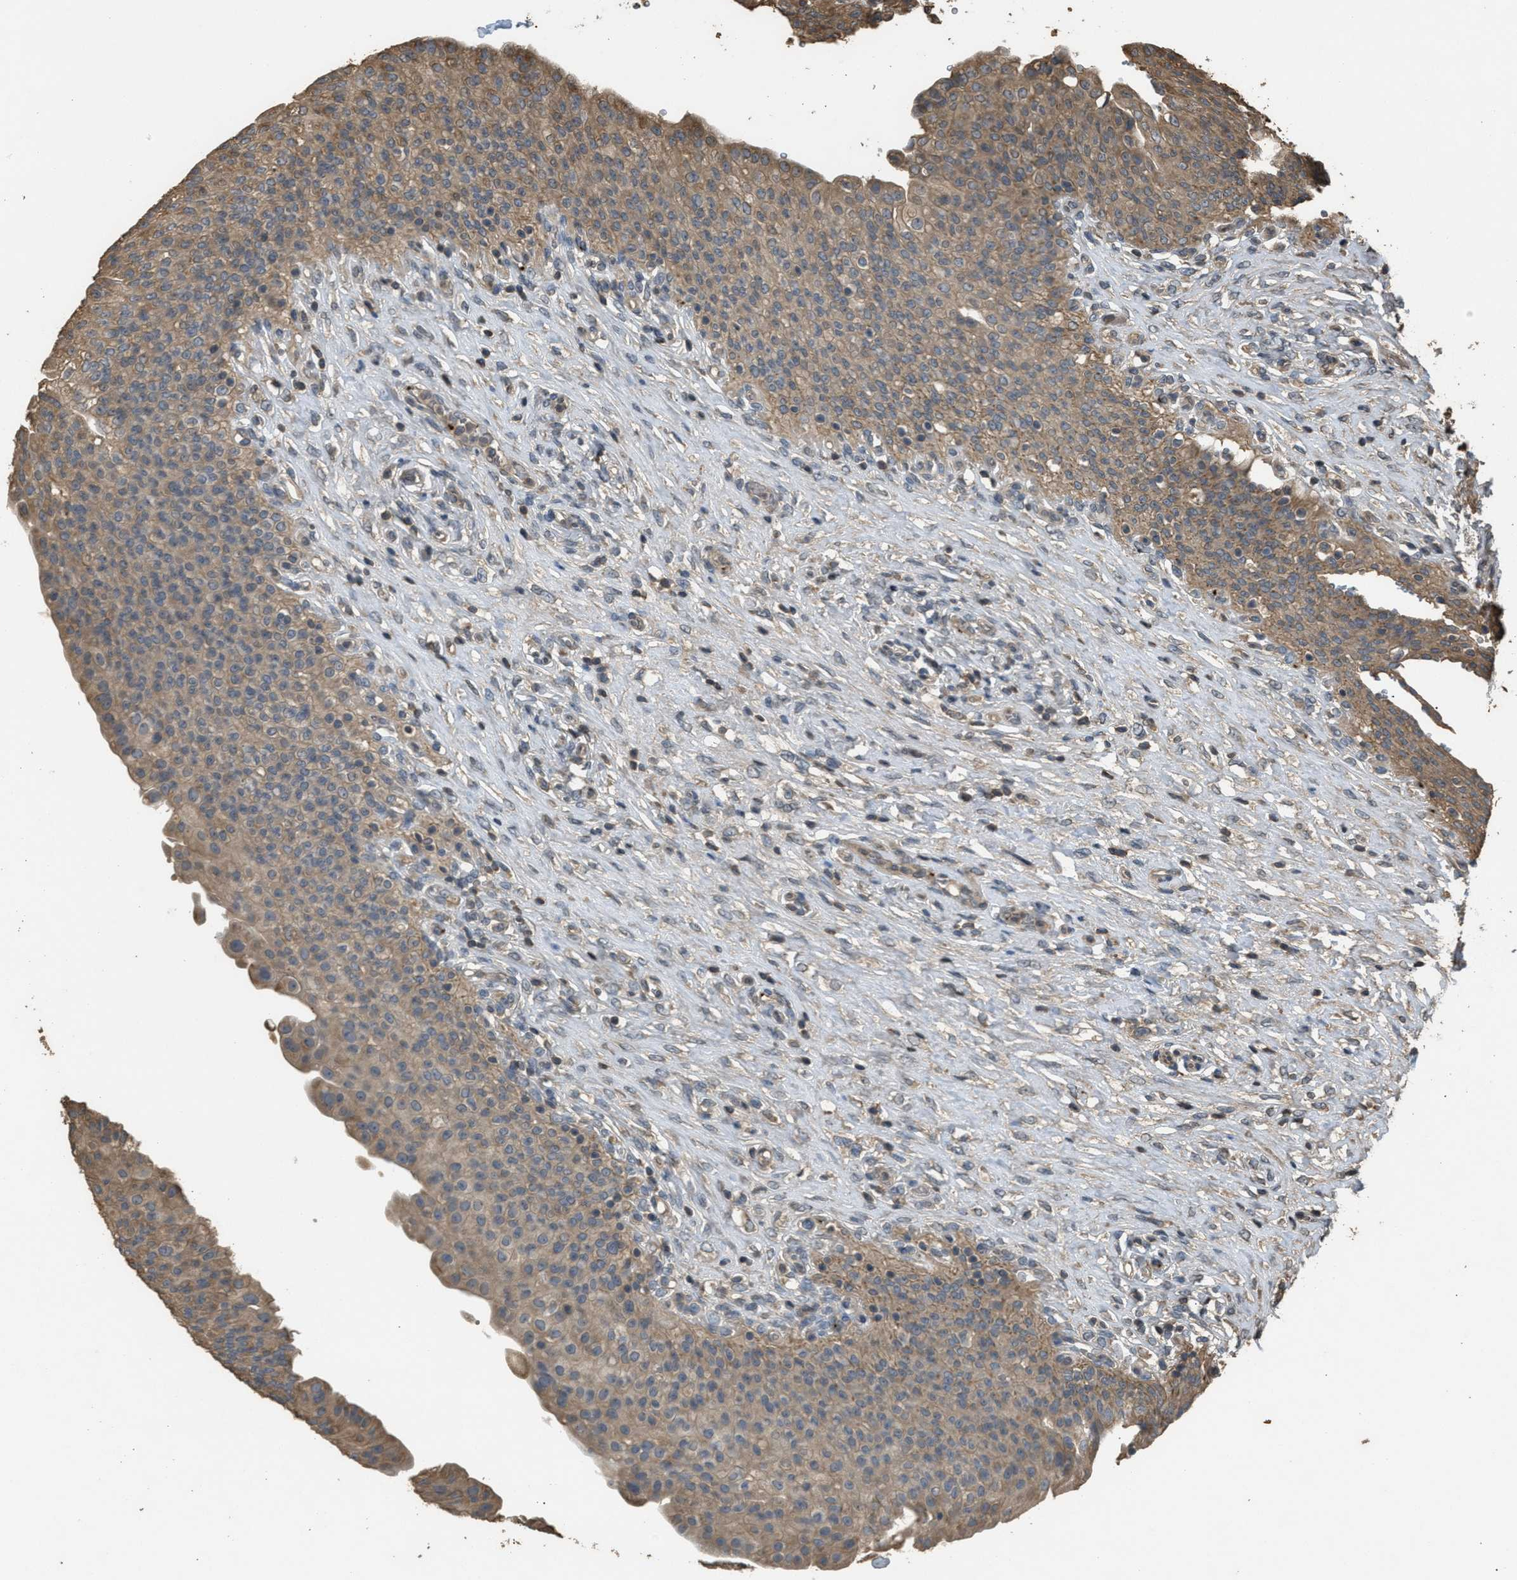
{"staining": {"intensity": "weak", "quantity": ">75%", "location": "cytoplasmic/membranous"}, "tissue": "urinary bladder", "cell_type": "Urothelial cells", "image_type": "normal", "snomed": [{"axis": "morphology", "description": "Urothelial carcinoma, High grade"}, {"axis": "topography", "description": "Urinary bladder"}], "caption": "Immunohistochemistry (DAB (3,3'-diaminobenzidine)) staining of benign urinary bladder shows weak cytoplasmic/membranous protein expression in approximately >75% of urothelial cells.", "gene": "ARHGDIA", "patient": {"sex": "male", "age": 46}}